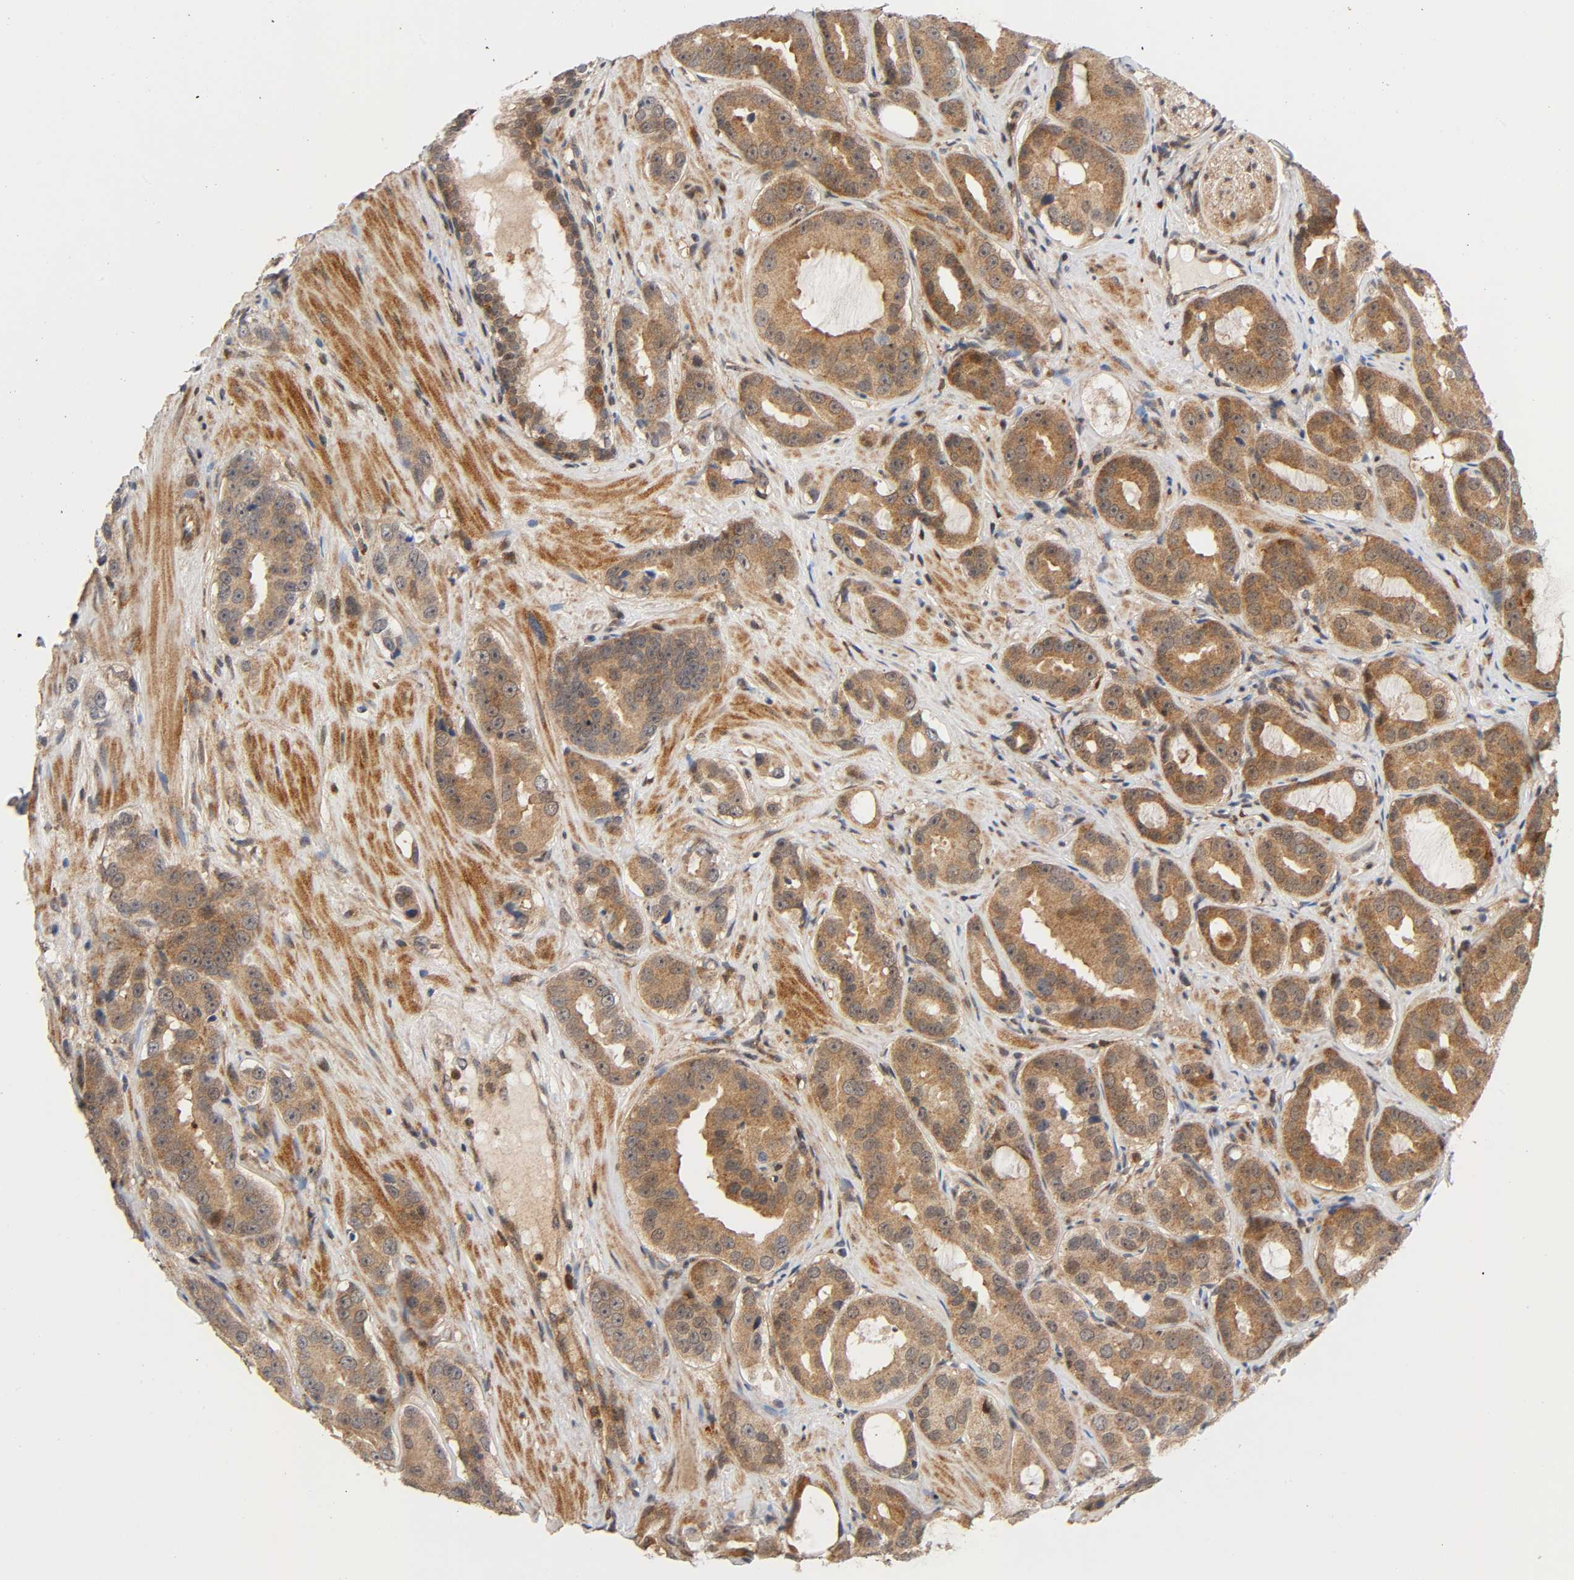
{"staining": {"intensity": "moderate", "quantity": ">75%", "location": "cytoplasmic/membranous,nuclear"}, "tissue": "prostate cancer", "cell_type": "Tumor cells", "image_type": "cancer", "snomed": [{"axis": "morphology", "description": "Adenocarcinoma, Low grade"}, {"axis": "topography", "description": "Prostate"}], "caption": "Immunohistochemistry (IHC) micrograph of human prostate low-grade adenocarcinoma stained for a protein (brown), which shows medium levels of moderate cytoplasmic/membranous and nuclear staining in about >75% of tumor cells.", "gene": "CASP9", "patient": {"sex": "male", "age": 59}}